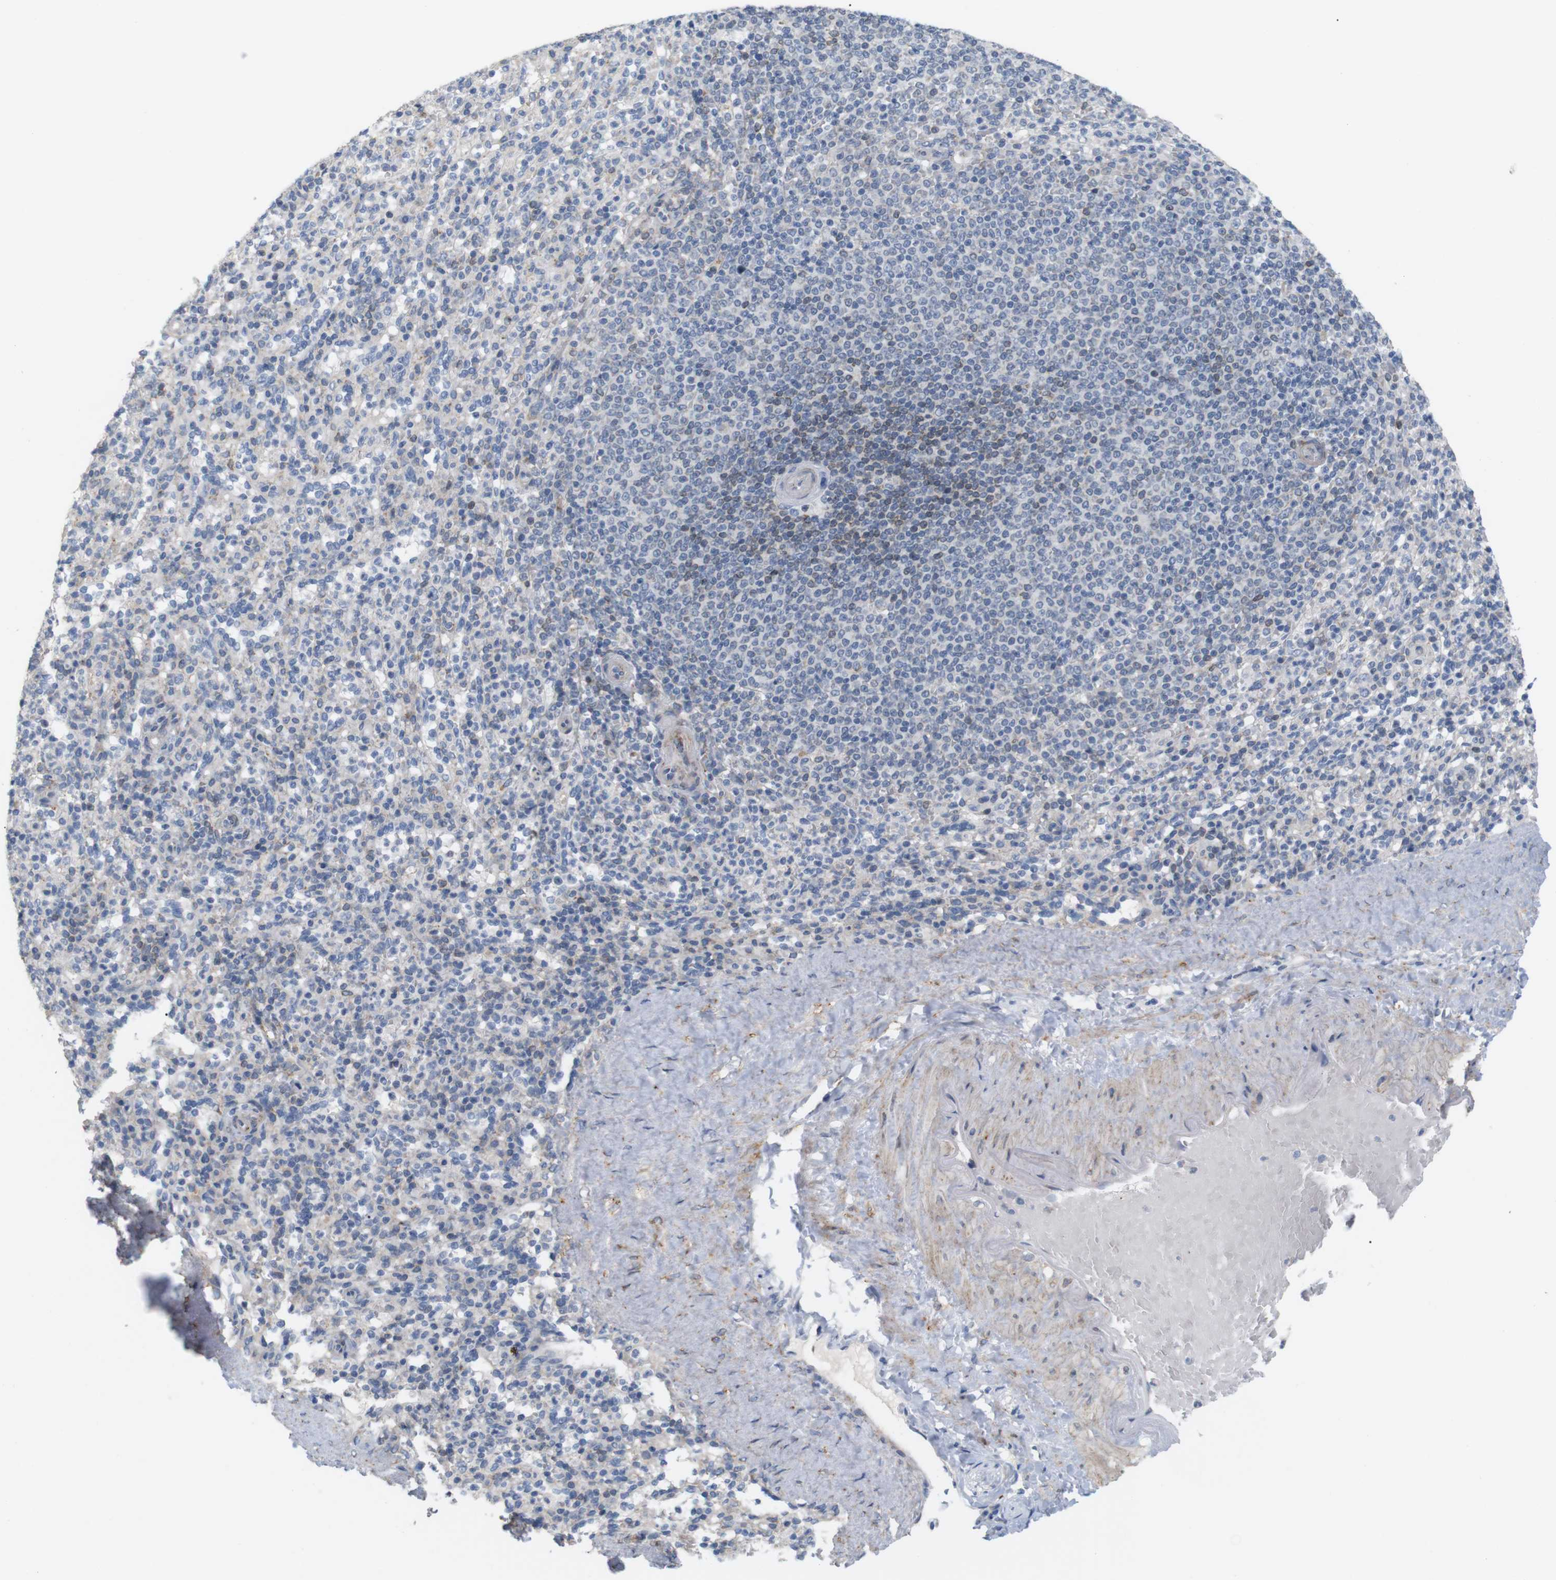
{"staining": {"intensity": "negative", "quantity": "none", "location": "none"}, "tissue": "spleen", "cell_type": "Cells in red pulp", "image_type": "normal", "snomed": [{"axis": "morphology", "description": "Normal tissue, NOS"}, {"axis": "topography", "description": "Spleen"}], "caption": "Benign spleen was stained to show a protein in brown. There is no significant expression in cells in red pulp.", "gene": "ITPR1", "patient": {"sex": "male", "age": 36}}